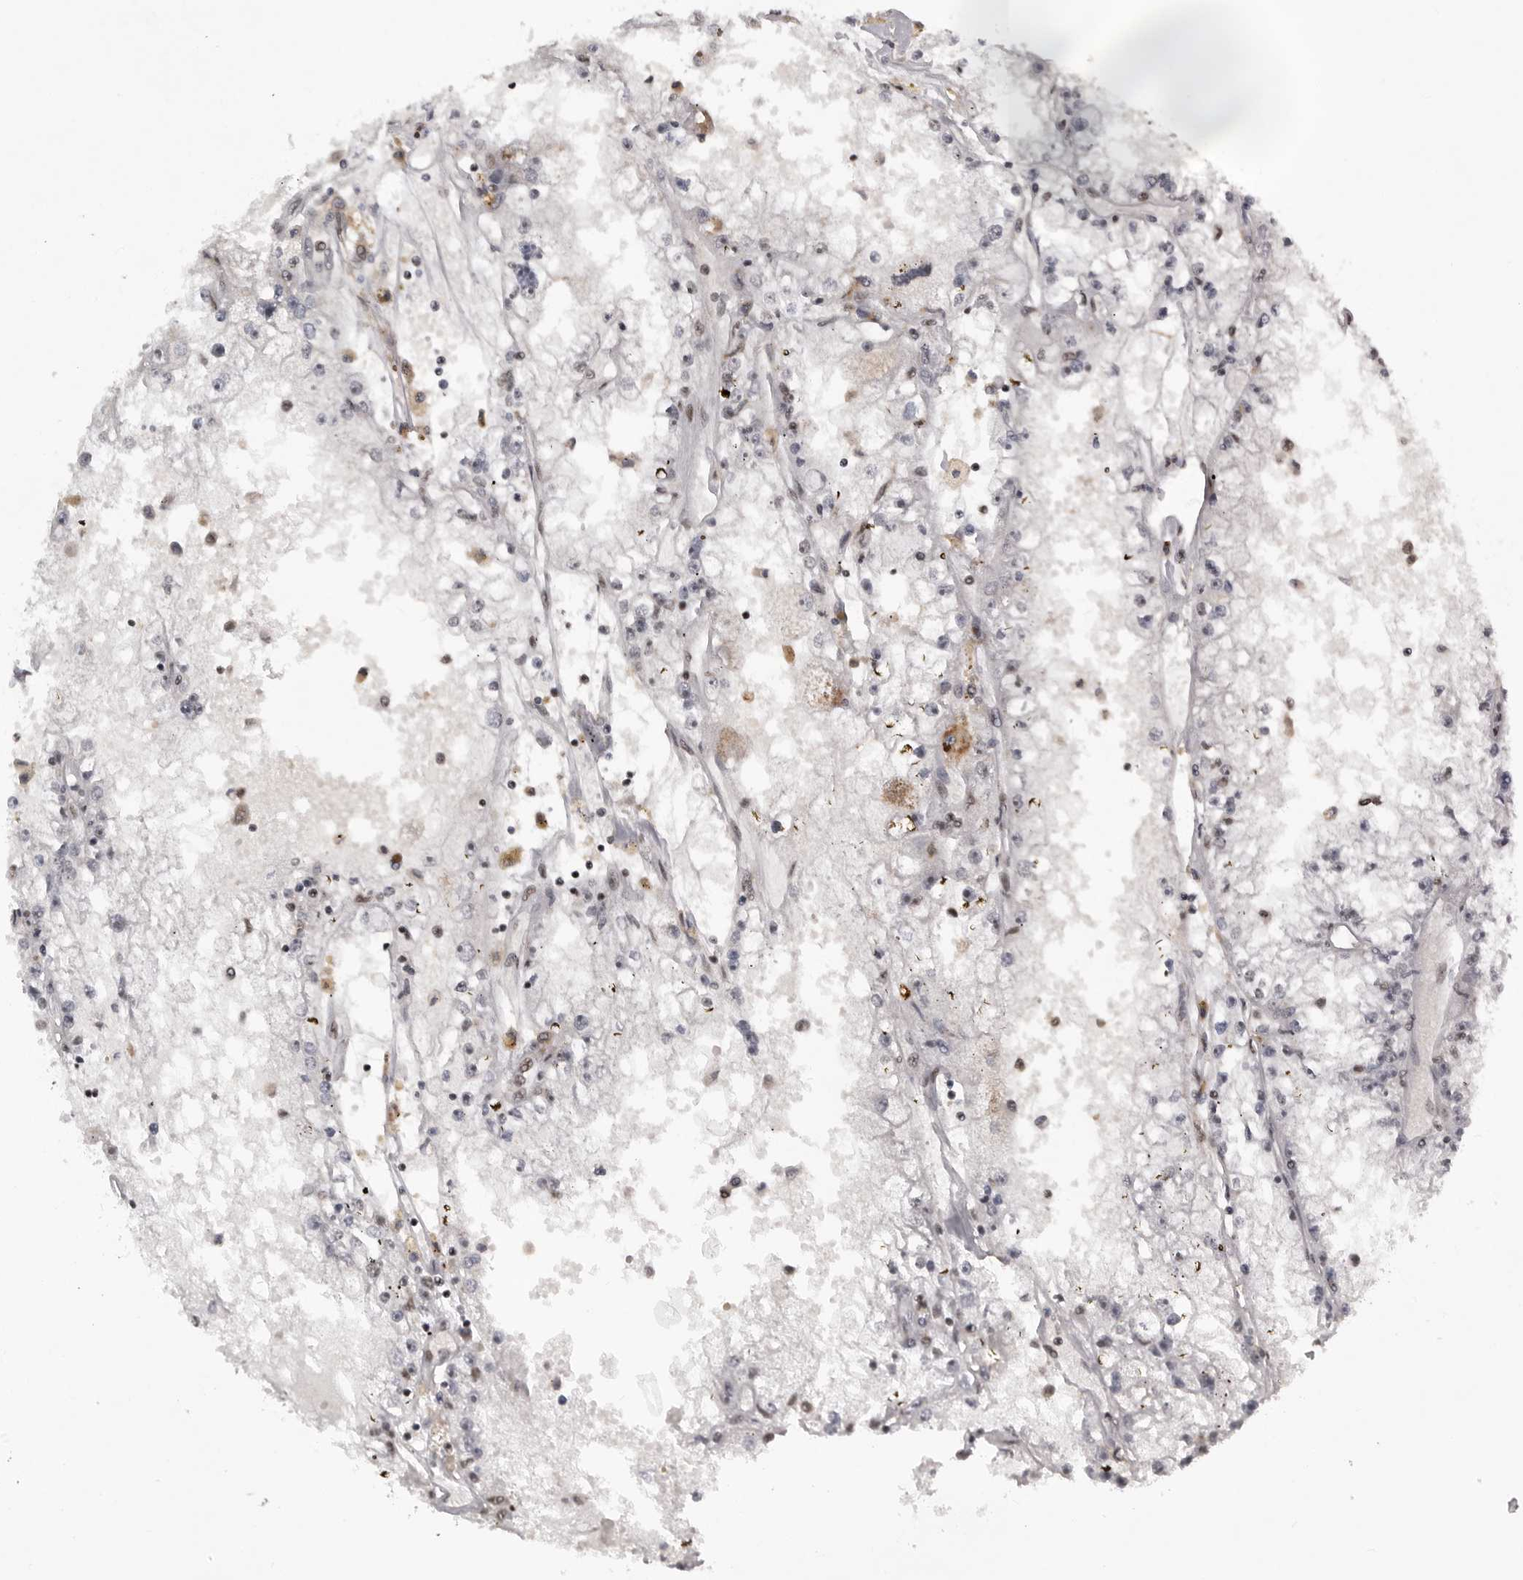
{"staining": {"intensity": "negative", "quantity": "none", "location": "none"}, "tissue": "renal cancer", "cell_type": "Tumor cells", "image_type": "cancer", "snomed": [{"axis": "morphology", "description": "Adenocarcinoma, NOS"}, {"axis": "topography", "description": "Kidney"}], "caption": "This is an IHC histopathology image of renal cancer. There is no expression in tumor cells.", "gene": "PPP1R8", "patient": {"sex": "male", "age": 56}}